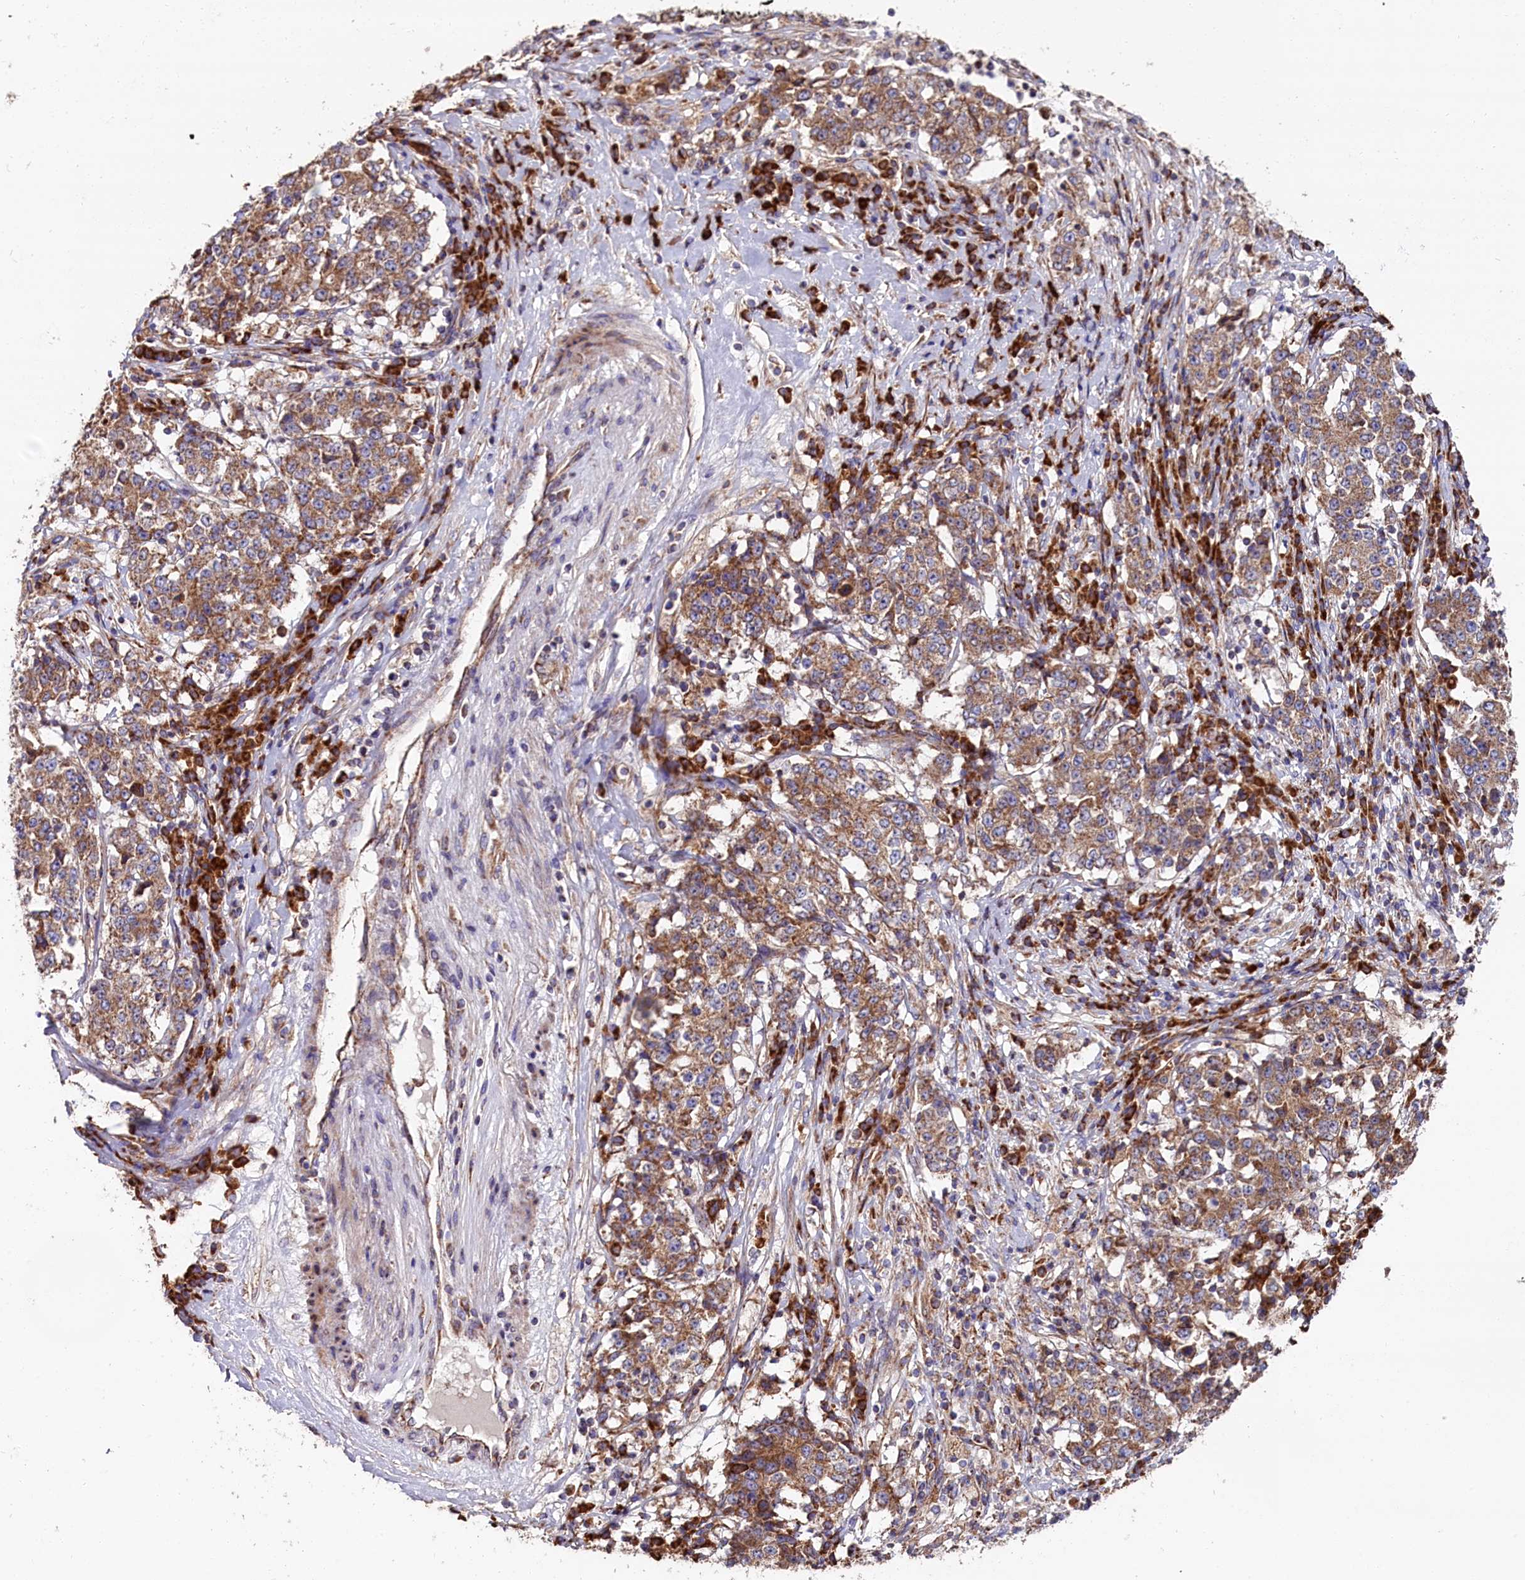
{"staining": {"intensity": "moderate", "quantity": ">75%", "location": "cytoplasmic/membranous"}, "tissue": "stomach cancer", "cell_type": "Tumor cells", "image_type": "cancer", "snomed": [{"axis": "morphology", "description": "Adenocarcinoma, NOS"}, {"axis": "topography", "description": "Stomach"}], "caption": "Protein staining displays moderate cytoplasmic/membranous positivity in about >75% of tumor cells in adenocarcinoma (stomach). The staining is performed using DAB (3,3'-diaminobenzidine) brown chromogen to label protein expression. The nuclei are counter-stained blue using hematoxylin.", "gene": "ZSWIM1", "patient": {"sex": "male", "age": 59}}